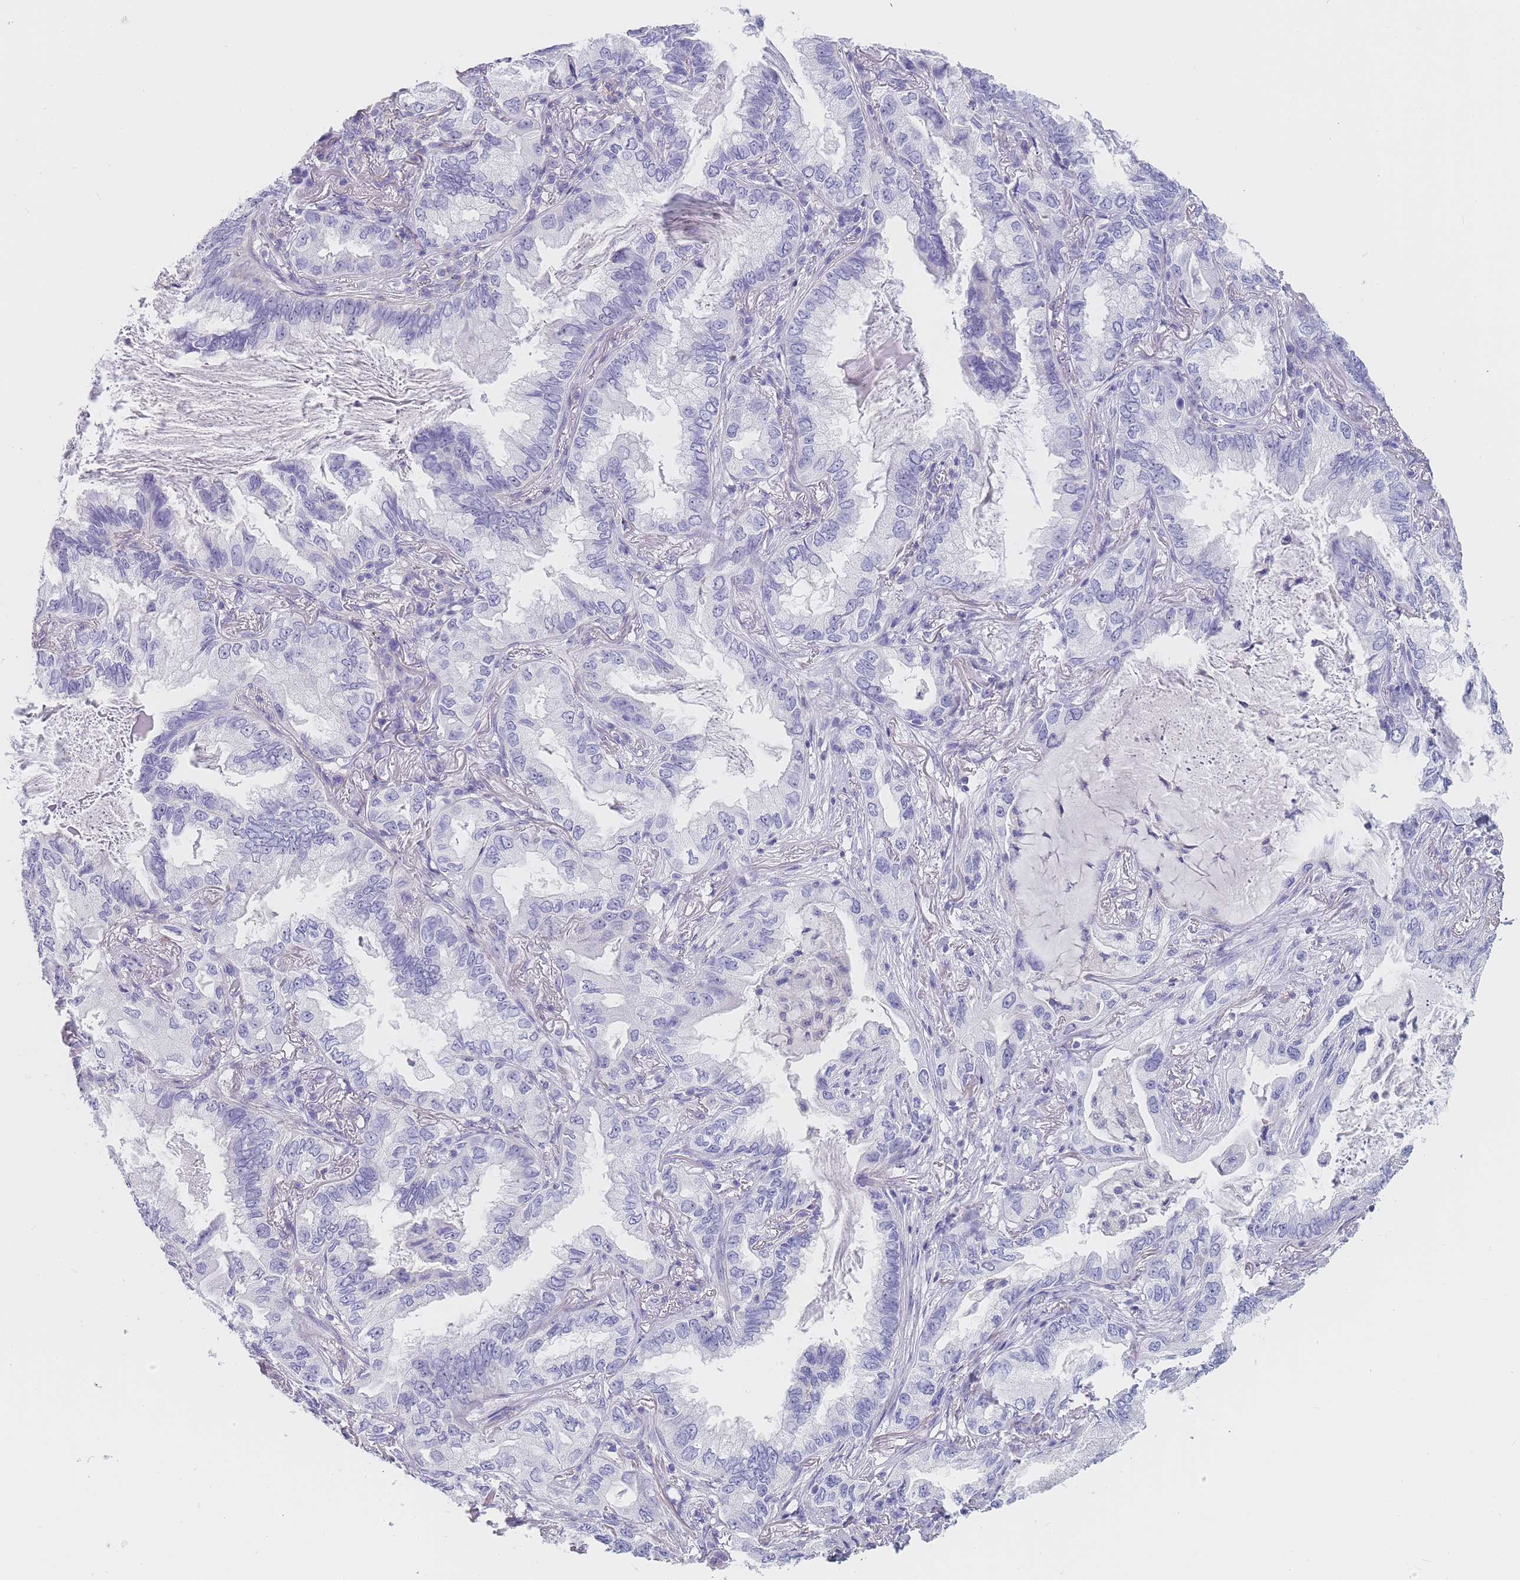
{"staining": {"intensity": "negative", "quantity": "none", "location": "none"}, "tissue": "lung cancer", "cell_type": "Tumor cells", "image_type": "cancer", "snomed": [{"axis": "morphology", "description": "Adenocarcinoma, NOS"}, {"axis": "topography", "description": "Lung"}], "caption": "Tumor cells are negative for brown protein staining in lung adenocarcinoma. (DAB immunohistochemistry visualized using brightfield microscopy, high magnification).", "gene": "NOP14", "patient": {"sex": "female", "age": 69}}